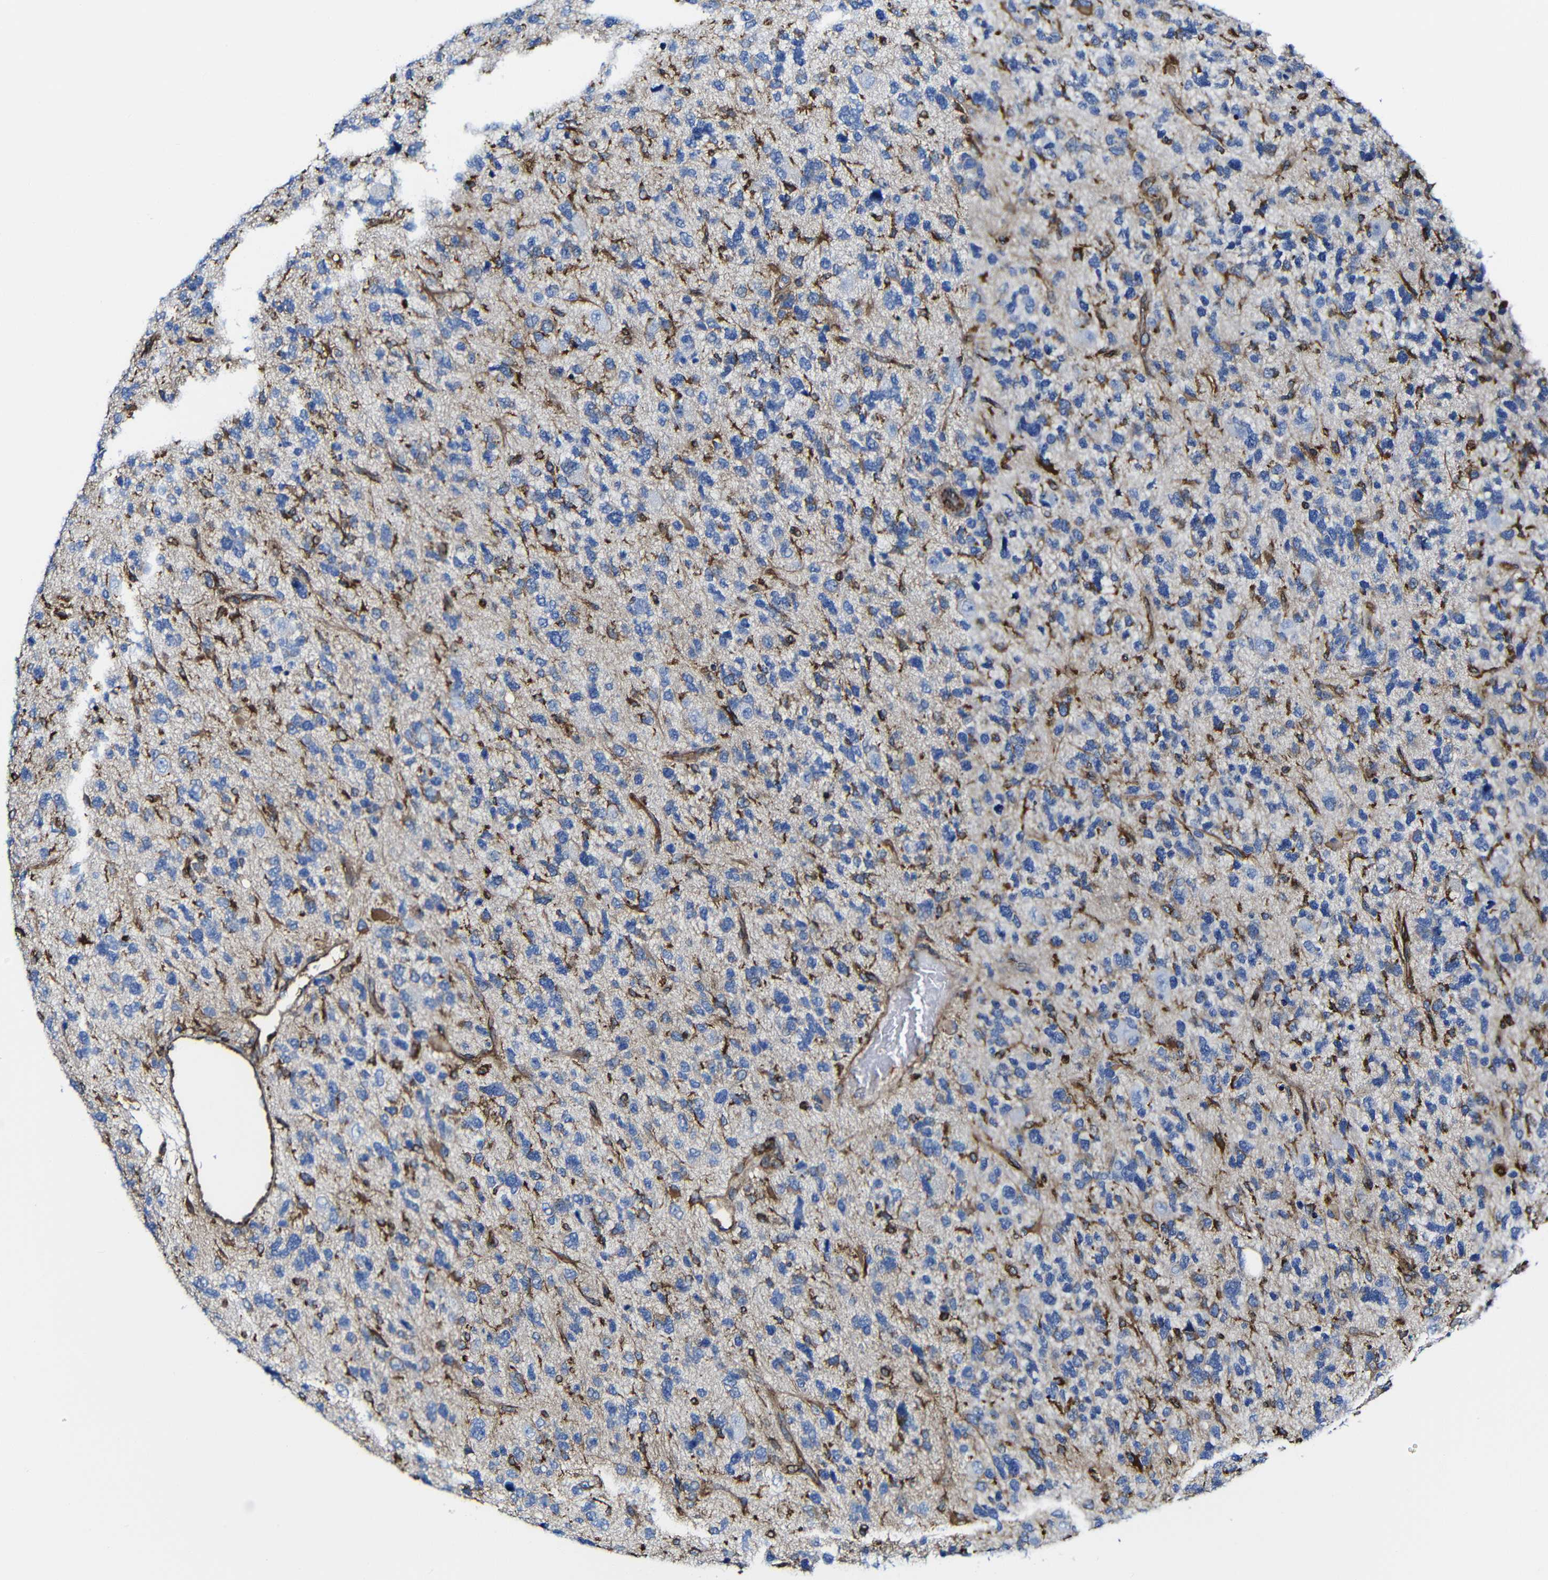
{"staining": {"intensity": "moderate", "quantity": "<25%", "location": "cytoplasmic/membranous"}, "tissue": "glioma", "cell_type": "Tumor cells", "image_type": "cancer", "snomed": [{"axis": "morphology", "description": "Glioma, malignant, High grade"}, {"axis": "topography", "description": "Brain"}], "caption": "Immunohistochemistry (IHC) photomicrograph of human malignant glioma (high-grade) stained for a protein (brown), which demonstrates low levels of moderate cytoplasmic/membranous positivity in approximately <25% of tumor cells.", "gene": "MSN", "patient": {"sex": "female", "age": 58}}